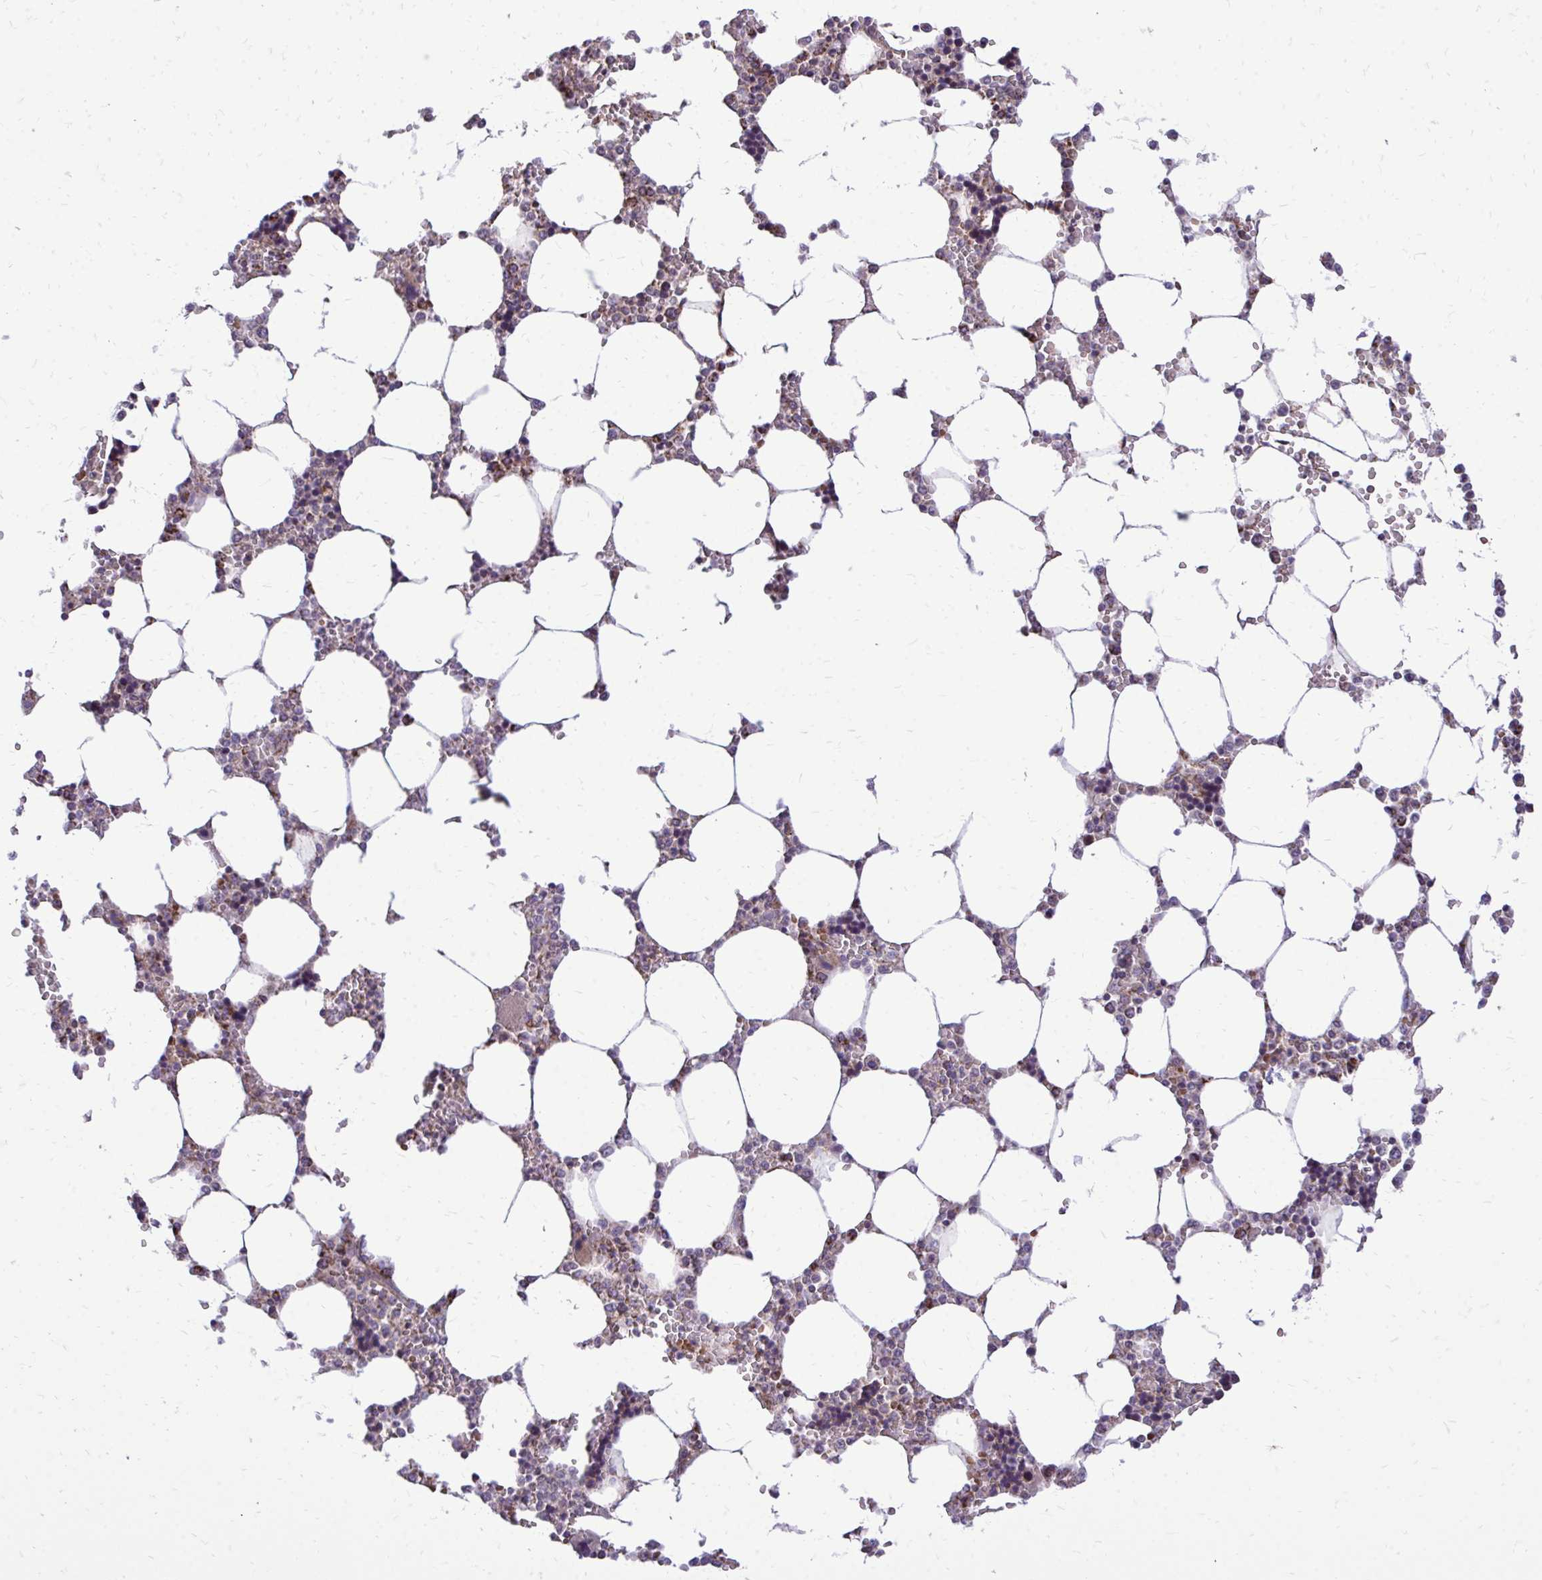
{"staining": {"intensity": "moderate", "quantity": "<25%", "location": "cytoplasmic/membranous"}, "tissue": "bone marrow", "cell_type": "Hematopoietic cells", "image_type": "normal", "snomed": [{"axis": "morphology", "description": "Normal tissue, NOS"}, {"axis": "topography", "description": "Bone marrow"}], "caption": "Human bone marrow stained for a protein (brown) exhibits moderate cytoplasmic/membranous positive expression in approximately <25% of hematopoietic cells.", "gene": "UBE2C", "patient": {"sex": "male", "age": 64}}